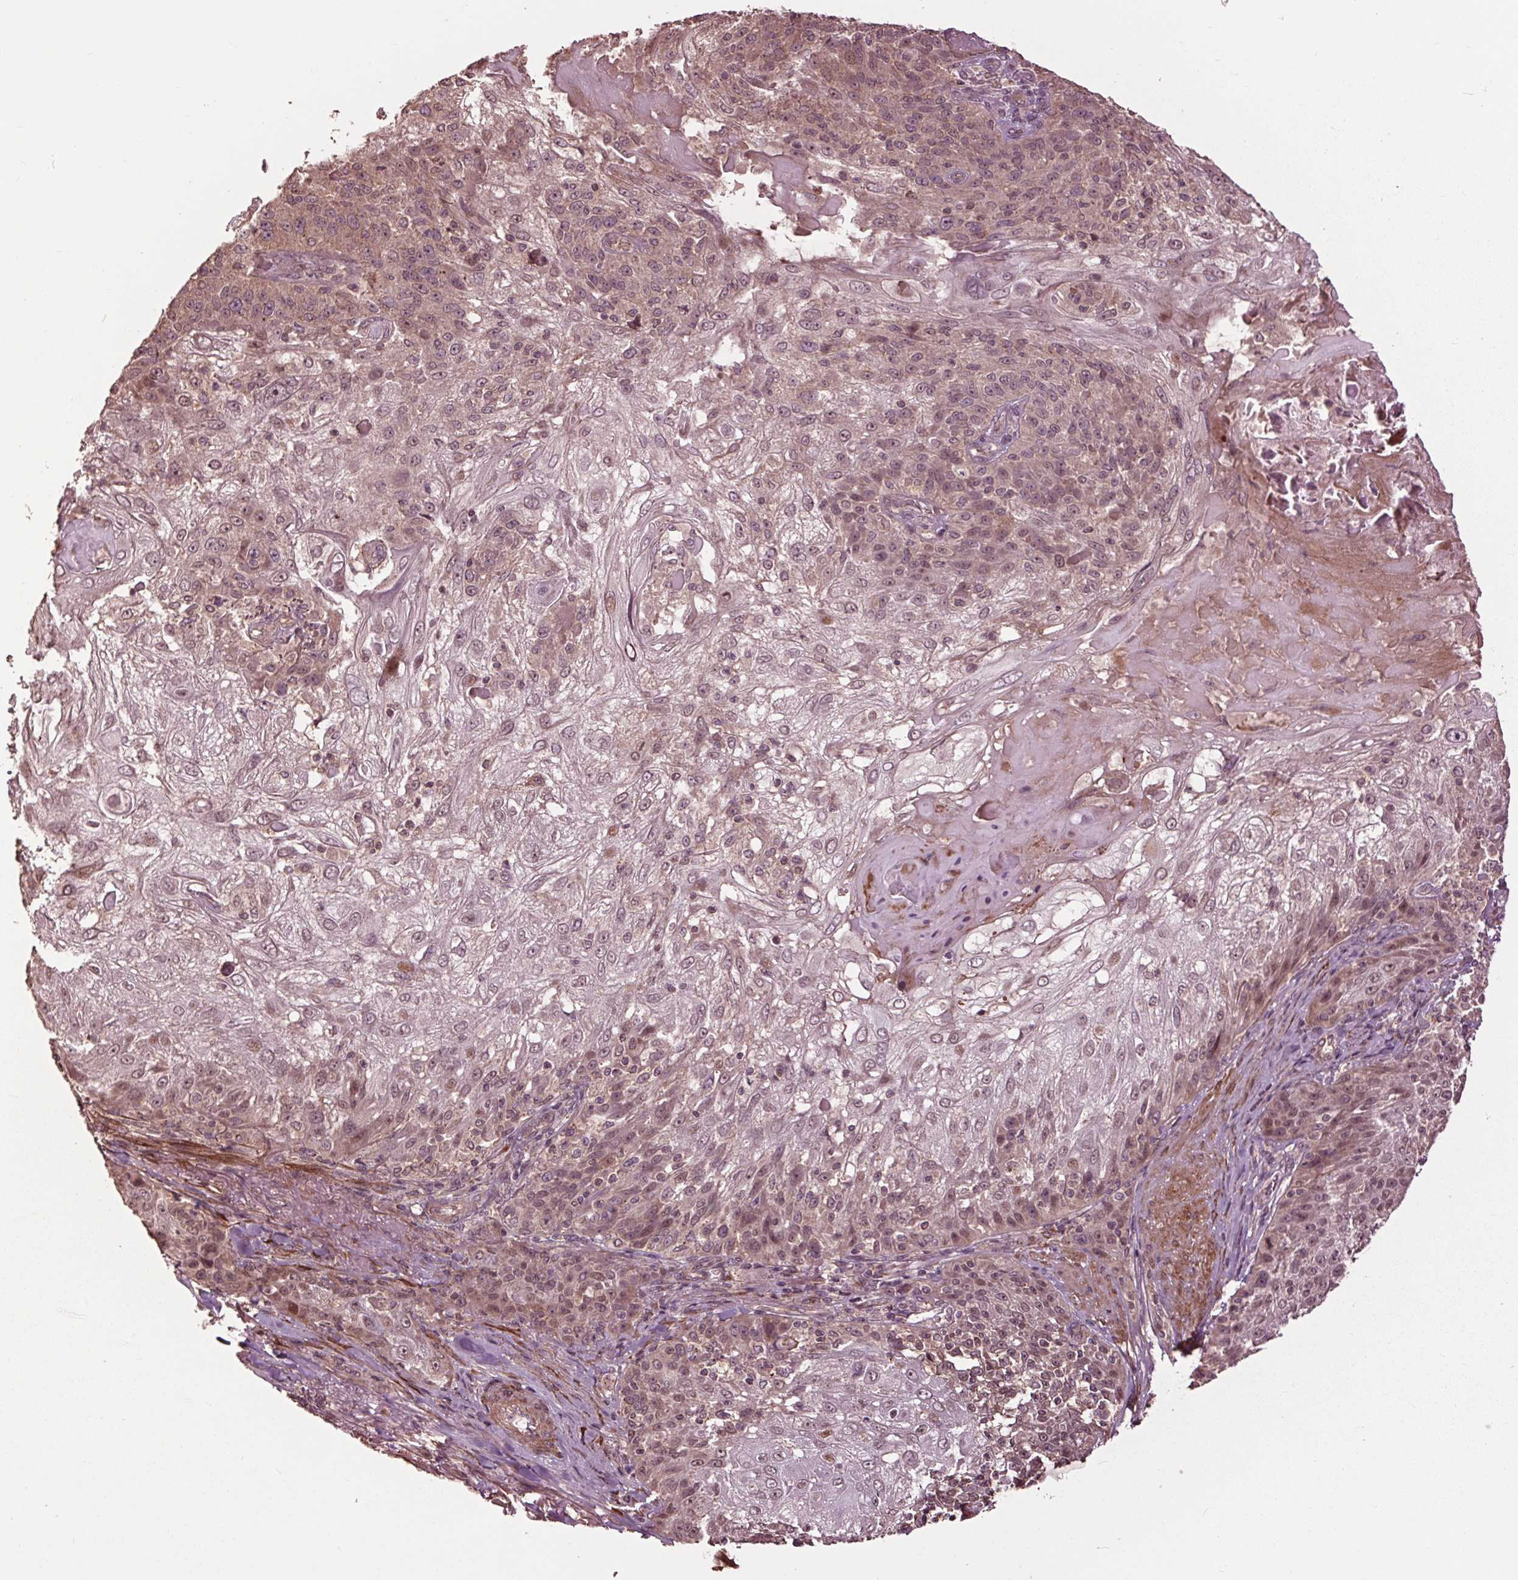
{"staining": {"intensity": "moderate", "quantity": ">75%", "location": "cytoplasmic/membranous,nuclear"}, "tissue": "skin cancer", "cell_type": "Tumor cells", "image_type": "cancer", "snomed": [{"axis": "morphology", "description": "Normal tissue, NOS"}, {"axis": "morphology", "description": "Squamous cell carcinoma, NOS"}, {"axis": "topography", "description": "Skin"}], "caption": "A medium amount of moderate cytoplasmic/membranous and nuclear positivity is present in about >75% of tumor cells in skin cancer (squamous cell carcinoma) tissue.", "gene": "CEP95", "patient": {"sex": "female", "age": 83}}